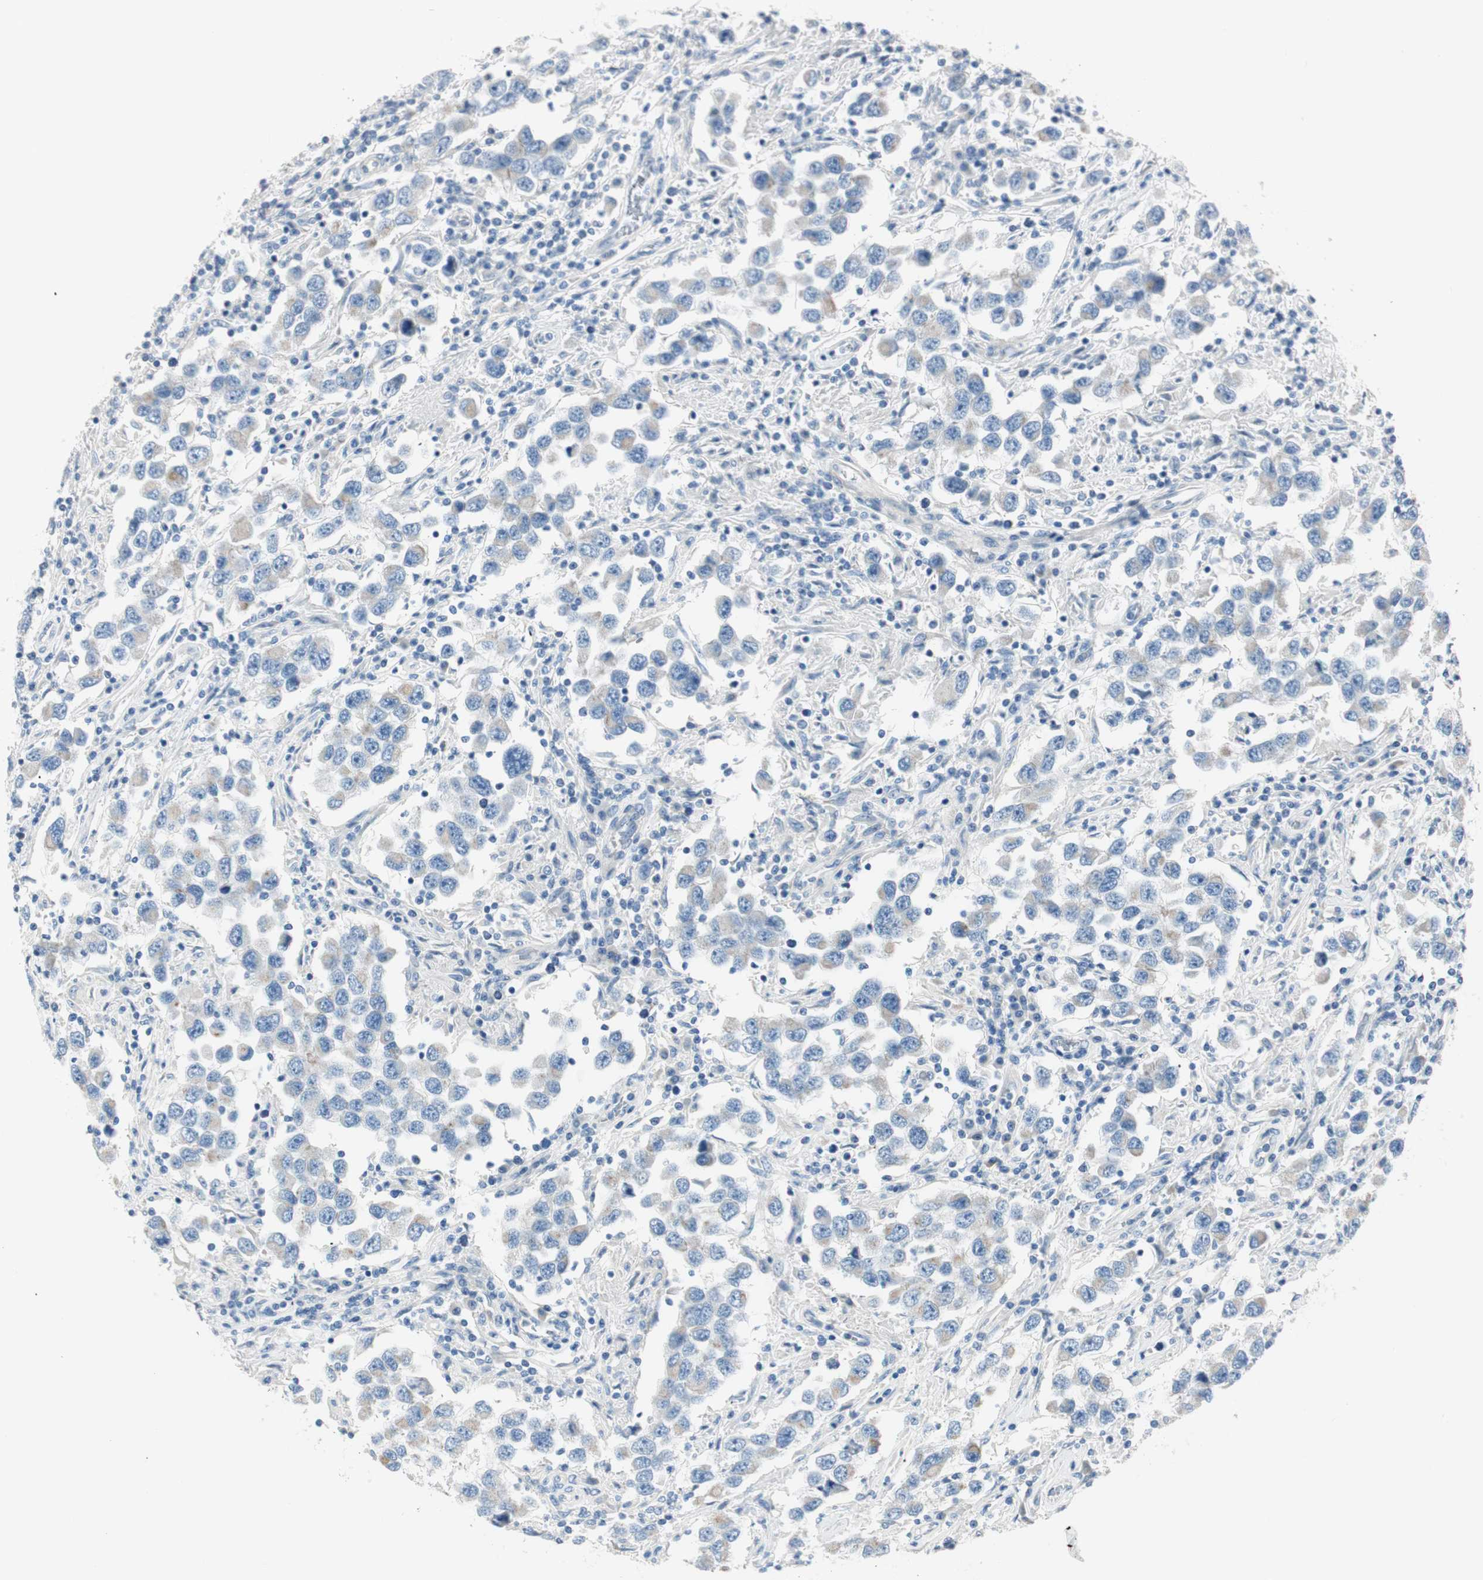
{"staining": {"intensity": "negative", "quantity": "none", "location": "none"}, "tissue": "testis cancer", "cell_type": "Tumor cells", "image_type": "cancer", "snomed": [{"axis": "morphology", "description": "Carcinoma, Embryonal, NOS"}, {"axis": "topography", "description": "Testis"}], "caption": "This micrograph is of embryonal carcinoma (testis) stained with immunohistochemistry to label a protein in brown with the nuclei are counter-stained blue. There is no staining in tumor cells.", "gene": "CDK3", "patient": {"sex": "male", "age": 21}}